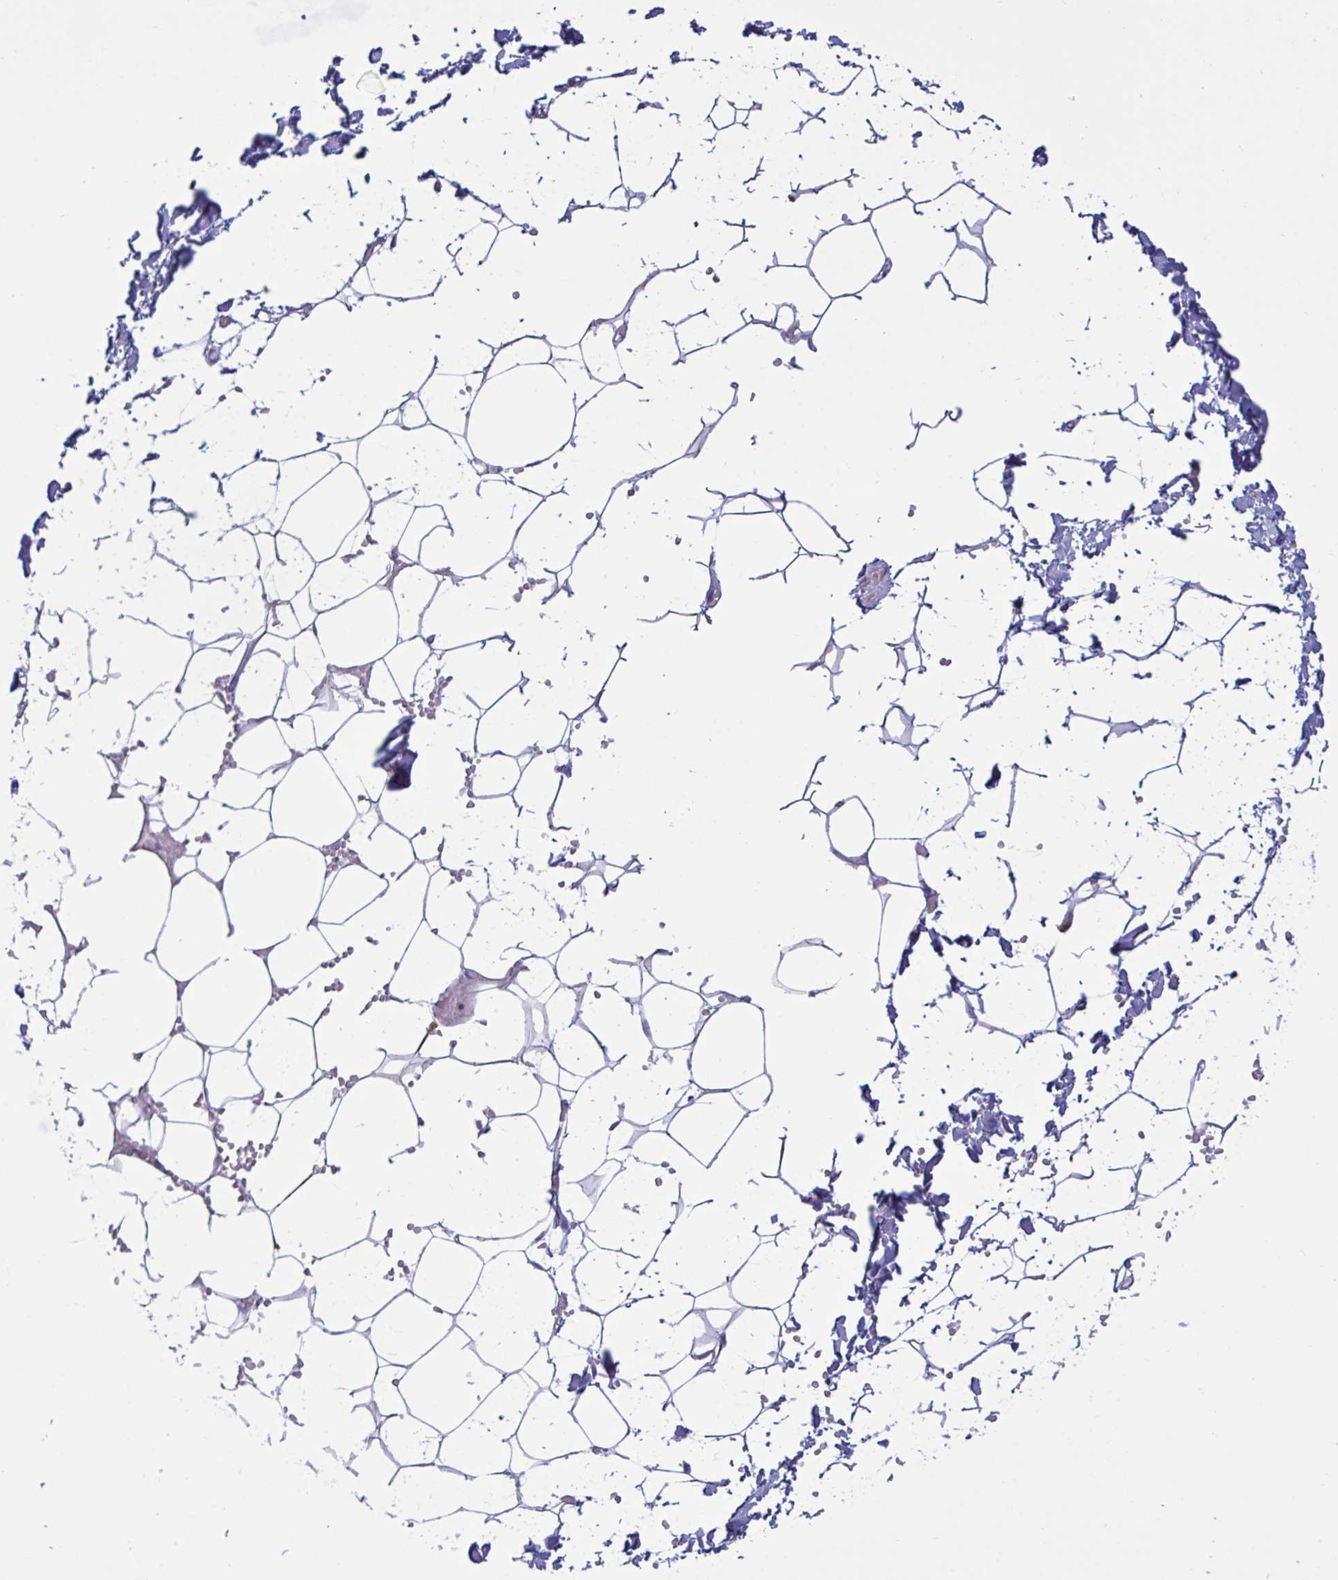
{"staining": {"intensity": "negative", "quantity": "none", "location": "none"}, "tissue": "adipose tissue", "cell_type": "Adipocytes", "image_type": "normal", "snomed": [{"axis": "morphology", "description": "Normal tissue, NOS"}, {"axis": "topography", "description": "Skin"}, {"axis": "topography", "description": "Peripheral nerve tissue"}], "caption": "Immunohistochemistry (IHC) micrograph of normal human adipose tissue stained for a protein (brown), which reveals no positivity in adipocytes.", "gene": "DOCK11", "patient": {"sex": "female", "age": 56}}